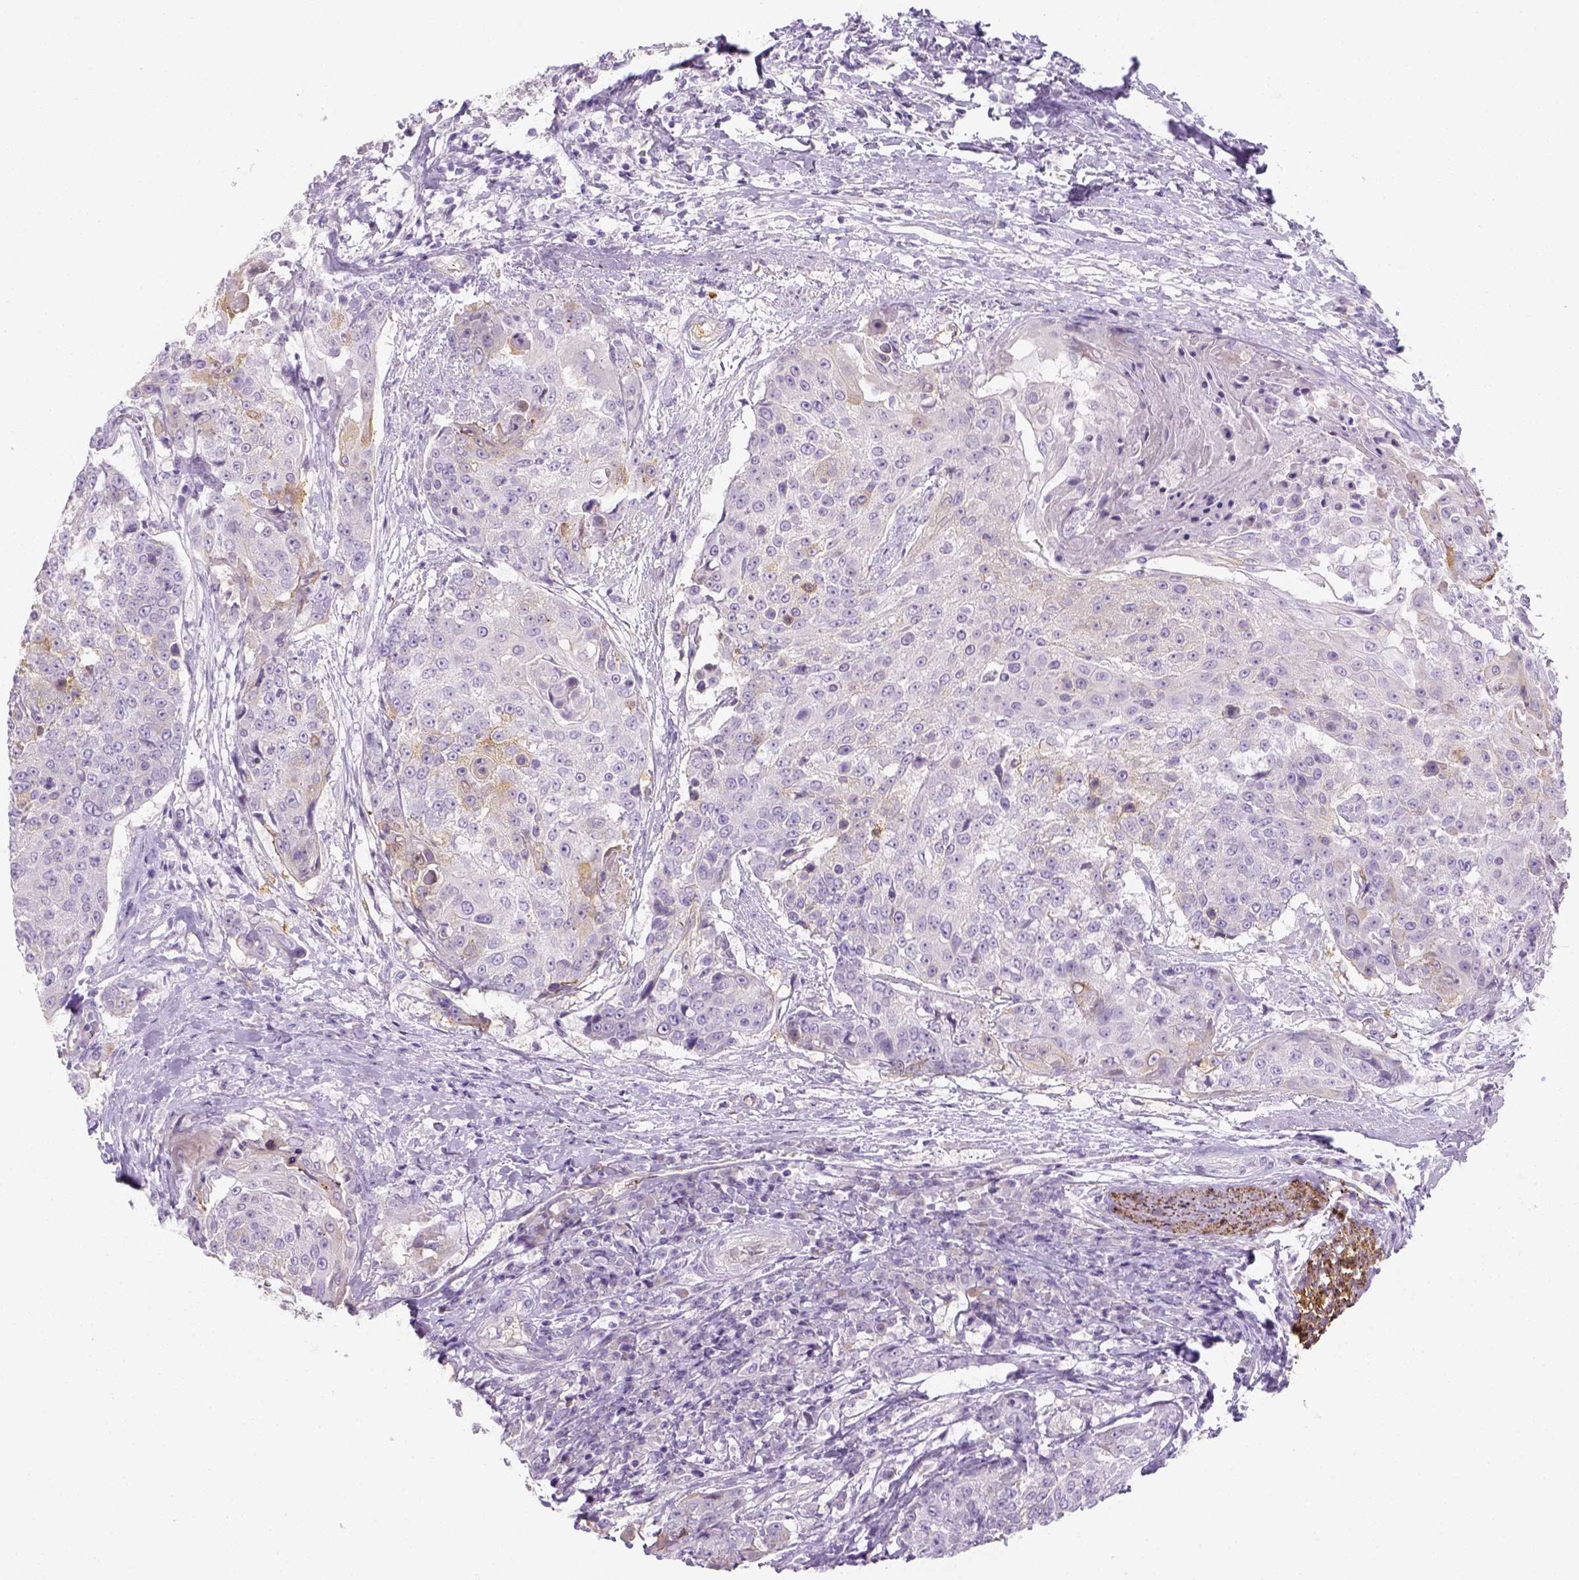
{"staining": {"intensity": "negative", "quantity": "none", "location": "none"}, "tissue": "urothelial cancer", "cell_type": "Tumor cells", "image_type": "cancer", "snomed": [{"axis": "morphology", "description": "Urothelial carcinoma, High grade"}, {"axis": "topography", "description": "Urinary bladder"}], "caption": "Immunohistochemical staining of human urothelial cancer demonstrates no significant positivity in tumor cells.", "gene": "CACNB1", "patient": {"sex": "female", "age": 63}}